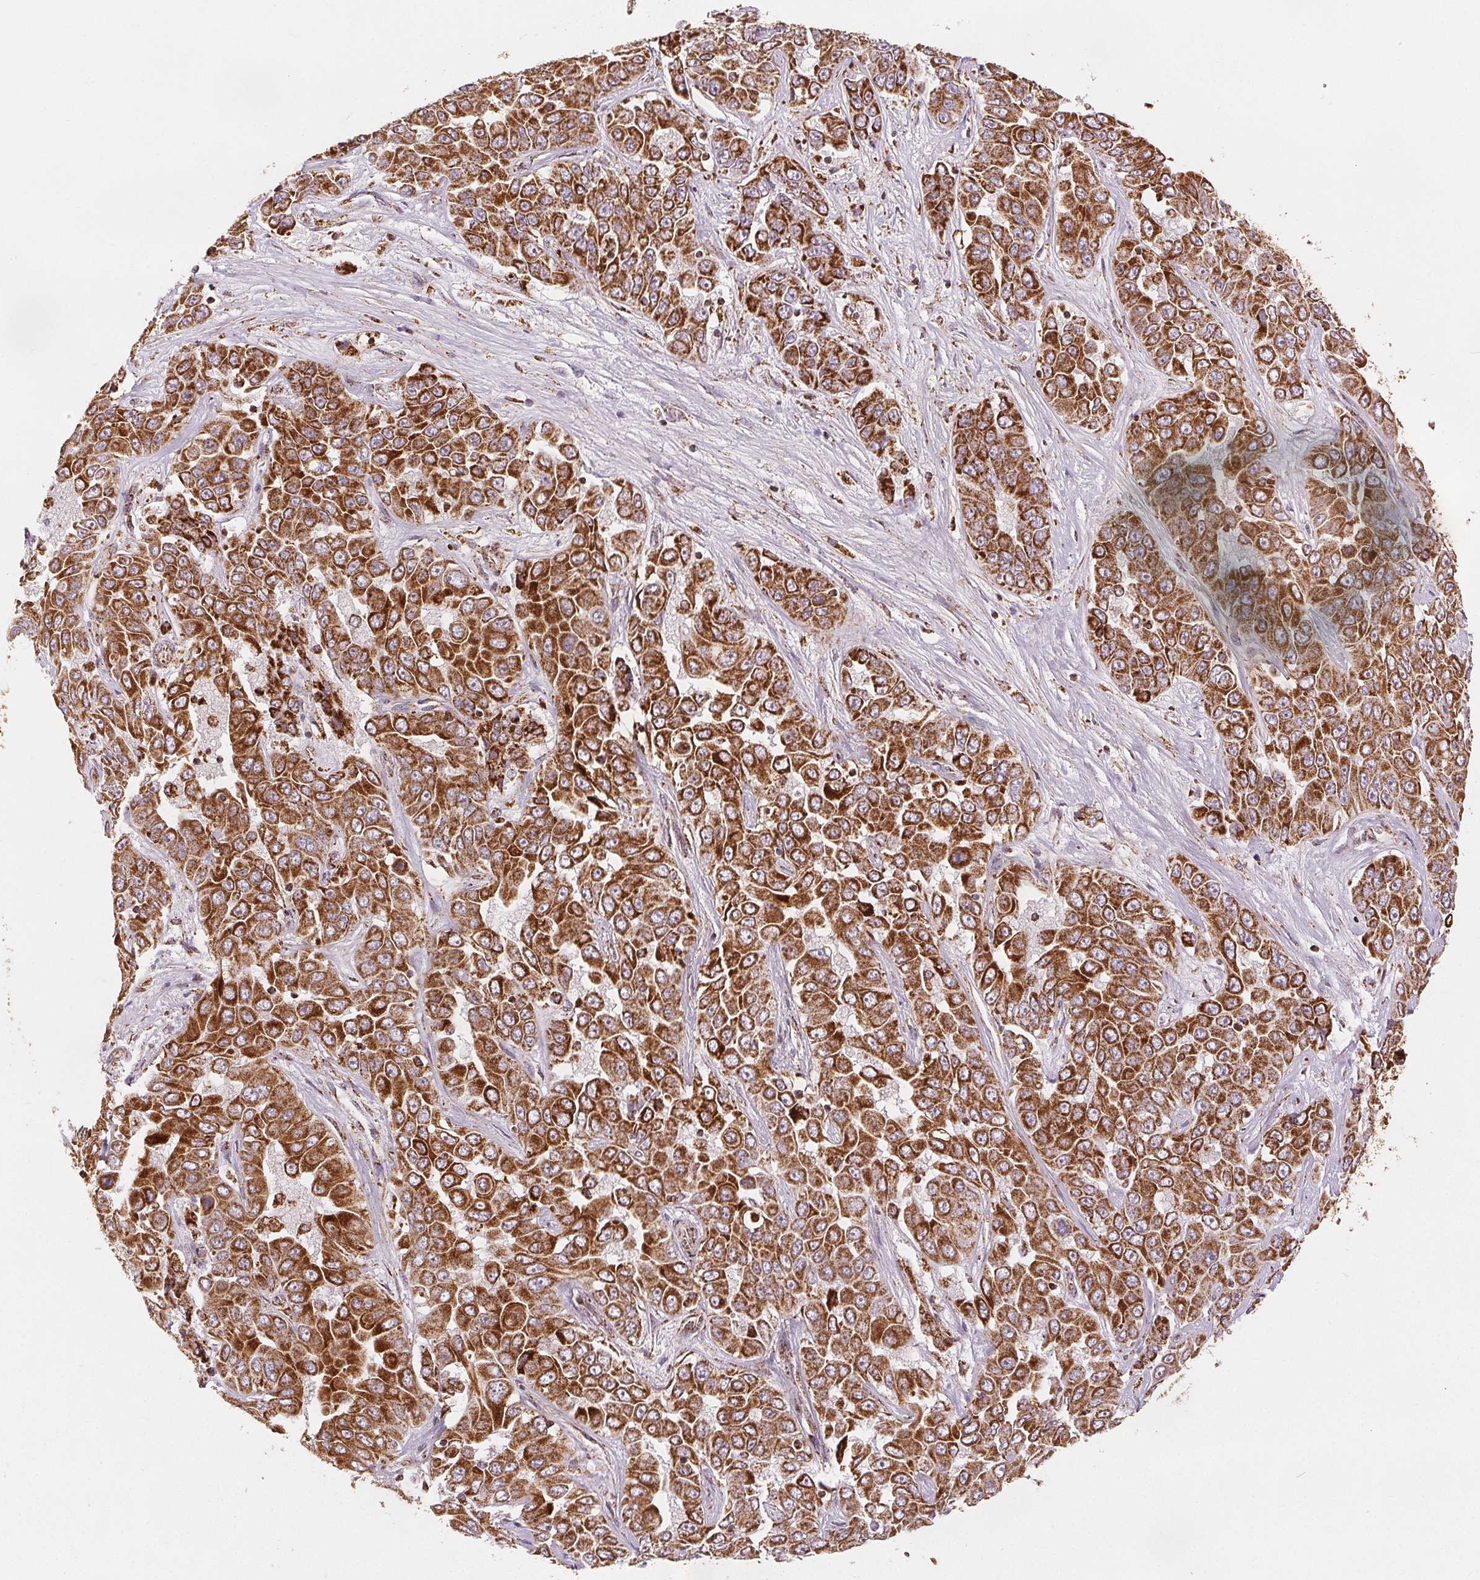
{"staining": {"intensity": "strong", "quantity": ">75%", "location": "cytoplasmic/membranous"}, "tissue": "liver cancer", "cell_type": "Tumor cells", "image_type": "cancer", "snomed": [{"axis": "morphology", "description": "Cholangiocarcinoma"}, {"axis": "topography", "description": "Liver"}], "caption": "This micrograph displays liver cancer (cholangiocarcinoma) stained with immunohistochemistry to label a protein in brown. The cytoplasmic/membranous of tumor cells show strong positivity for the protein. Nuclei are counter-stained blue.", "gene": "SDHB", "patient": {"sex": "female", "age": 52}}